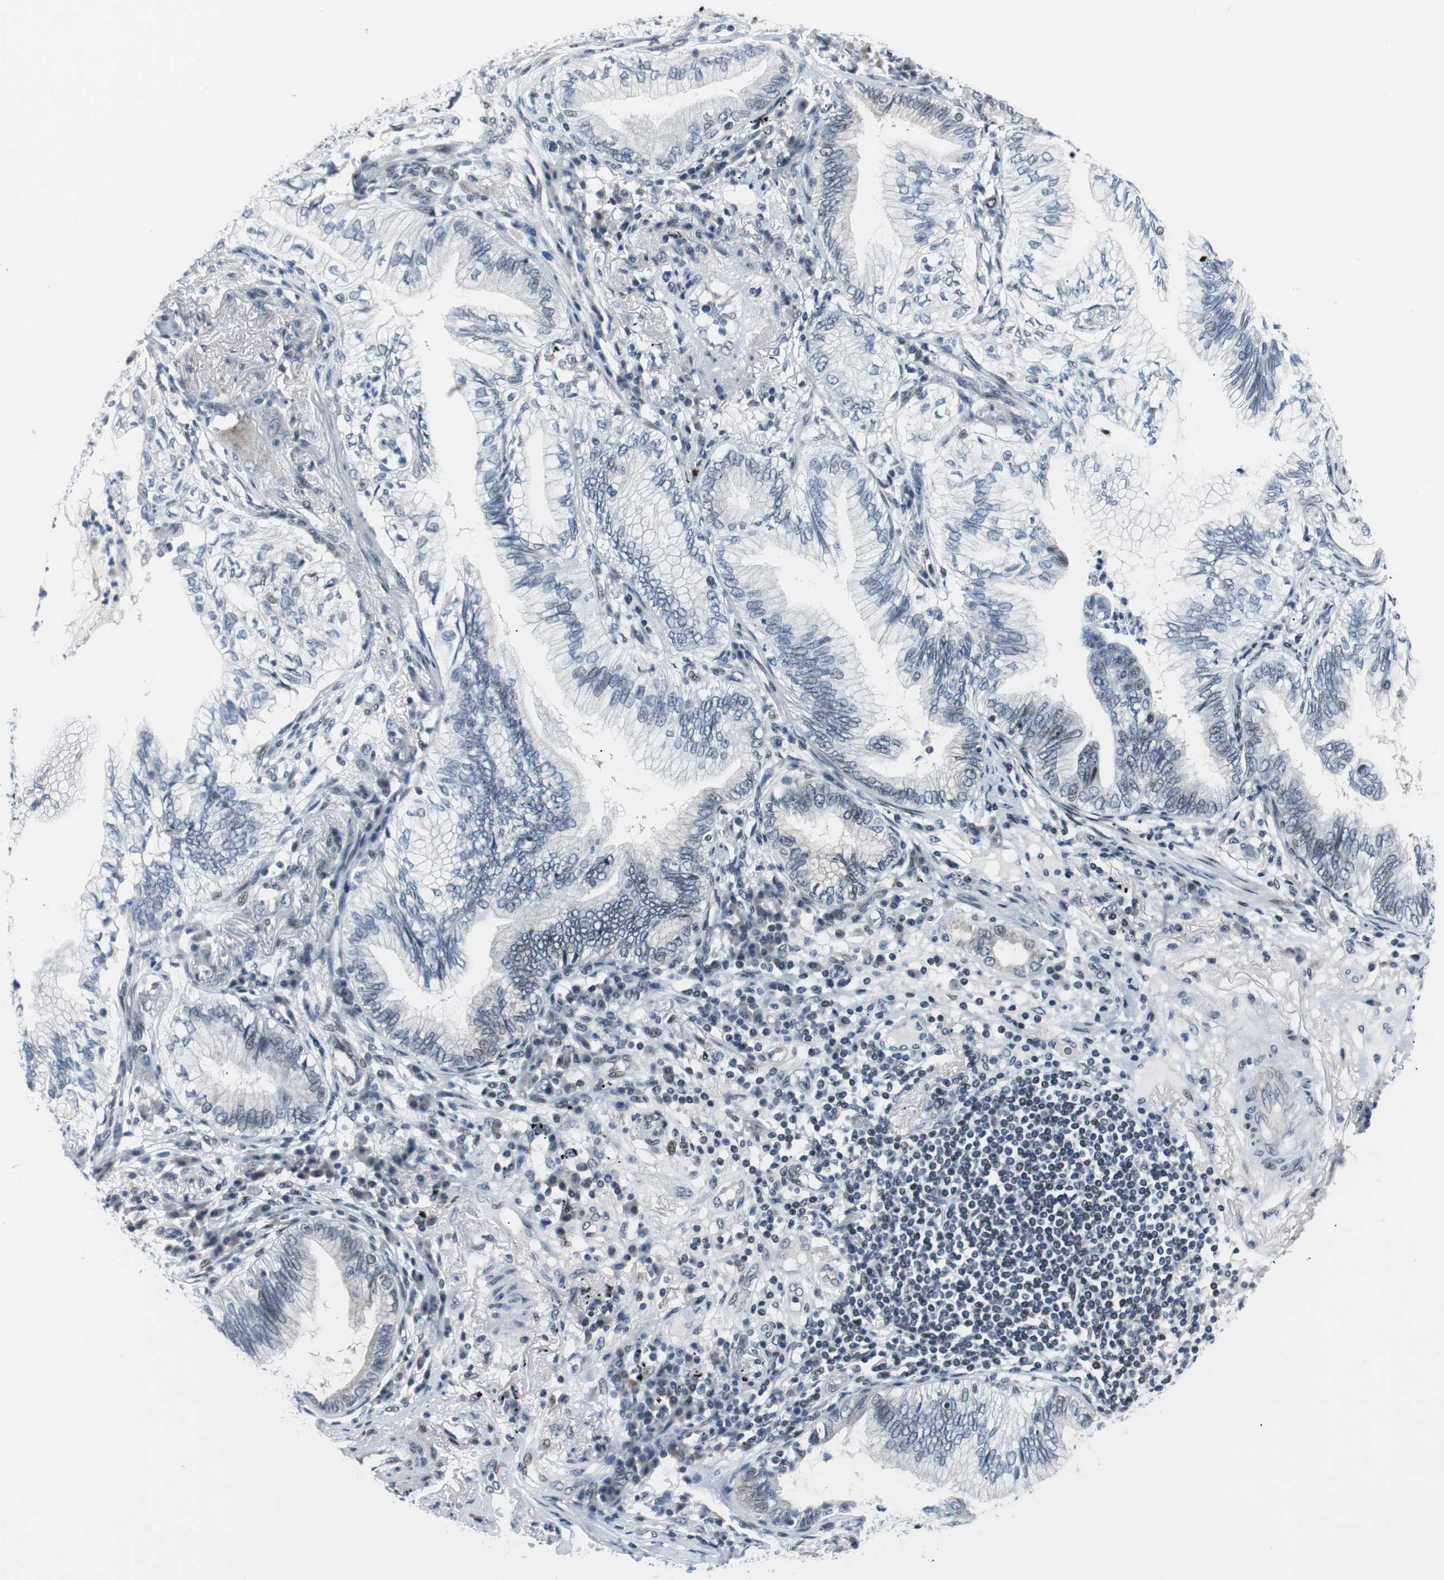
{"staining": {"intensity": "weak", "quantity": "25%-75%", "location": "nuclear"}, "tissue": "lung cancer", "cell_type": "Tumor cells", "image_type": "cancer", "snomed": [{"axis": "morphology", "description": "Adenocarcinoma, NOS"}, {"axis": "topography", "description": "Lung"}], "caption": "A brown stain labels weak nuclear positivity of a protein in human lung cancer tumor cells.", "gene": "MTA1", "patient": {"sex": "female", "age": 70}}